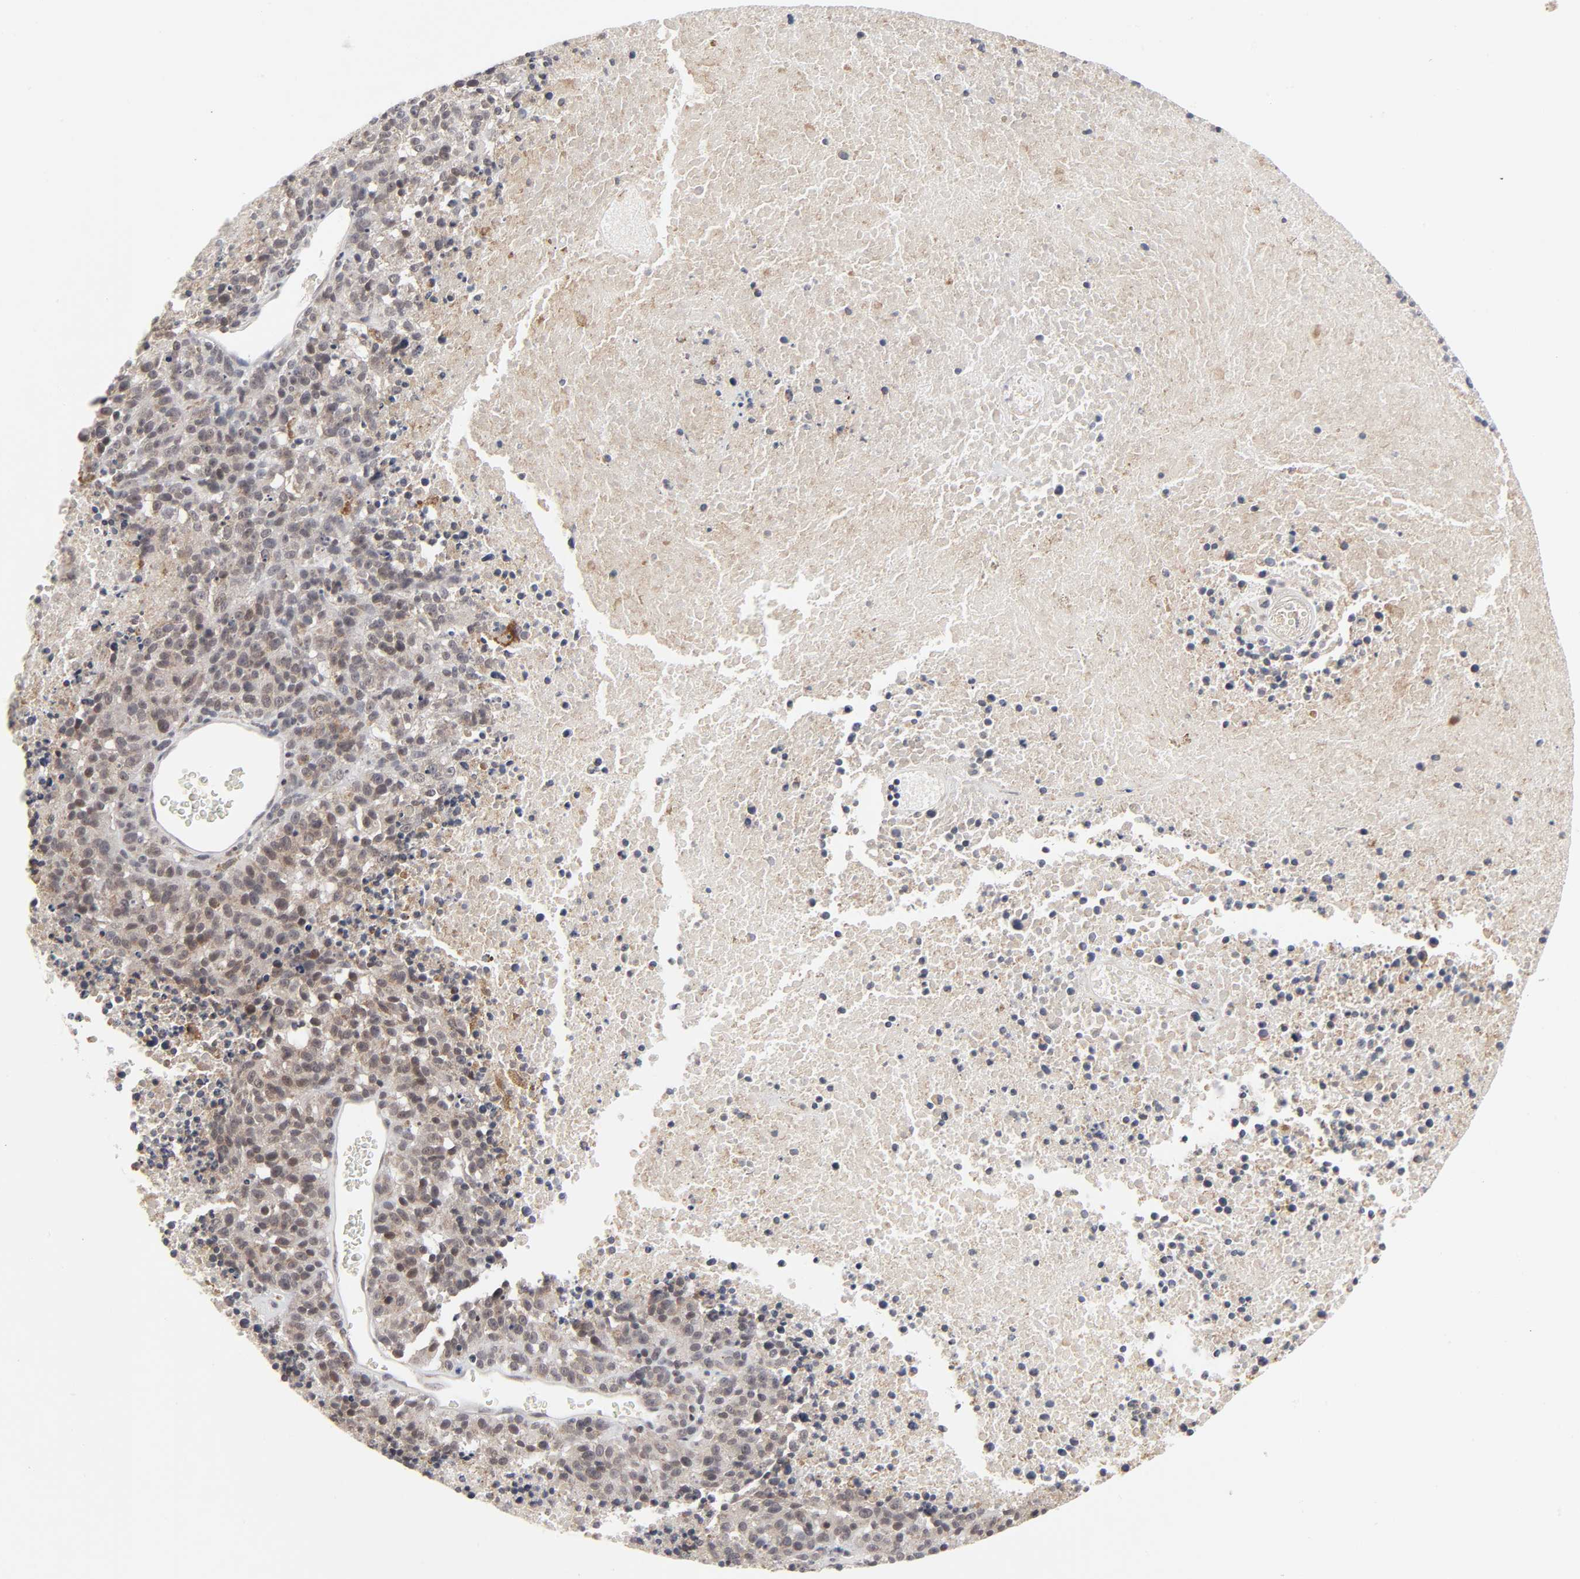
{"staining": {"intensity": "moderate", "quantity": "<25%", "location": "cytoplasmic/membranous,nuclear"}, "tissue": "melanoma", "cell_type": "Tumor cells", "image_type": "cancer", "snomed": [{"axis": "morphology", "description": "Malignant melanoma, Metastatic site"}, {"axis": "topography", "description": "Cerebral cortex"}], "caption": "IHC (DAB (3,3'-diaminobenzidine)) staining of melanoma shows moderate cytoplasmic/membranous and nuclear protein staining in about <25% of tumor cells.", "gene": "AUH", "patient": {"sex": "female", "age": 52}}